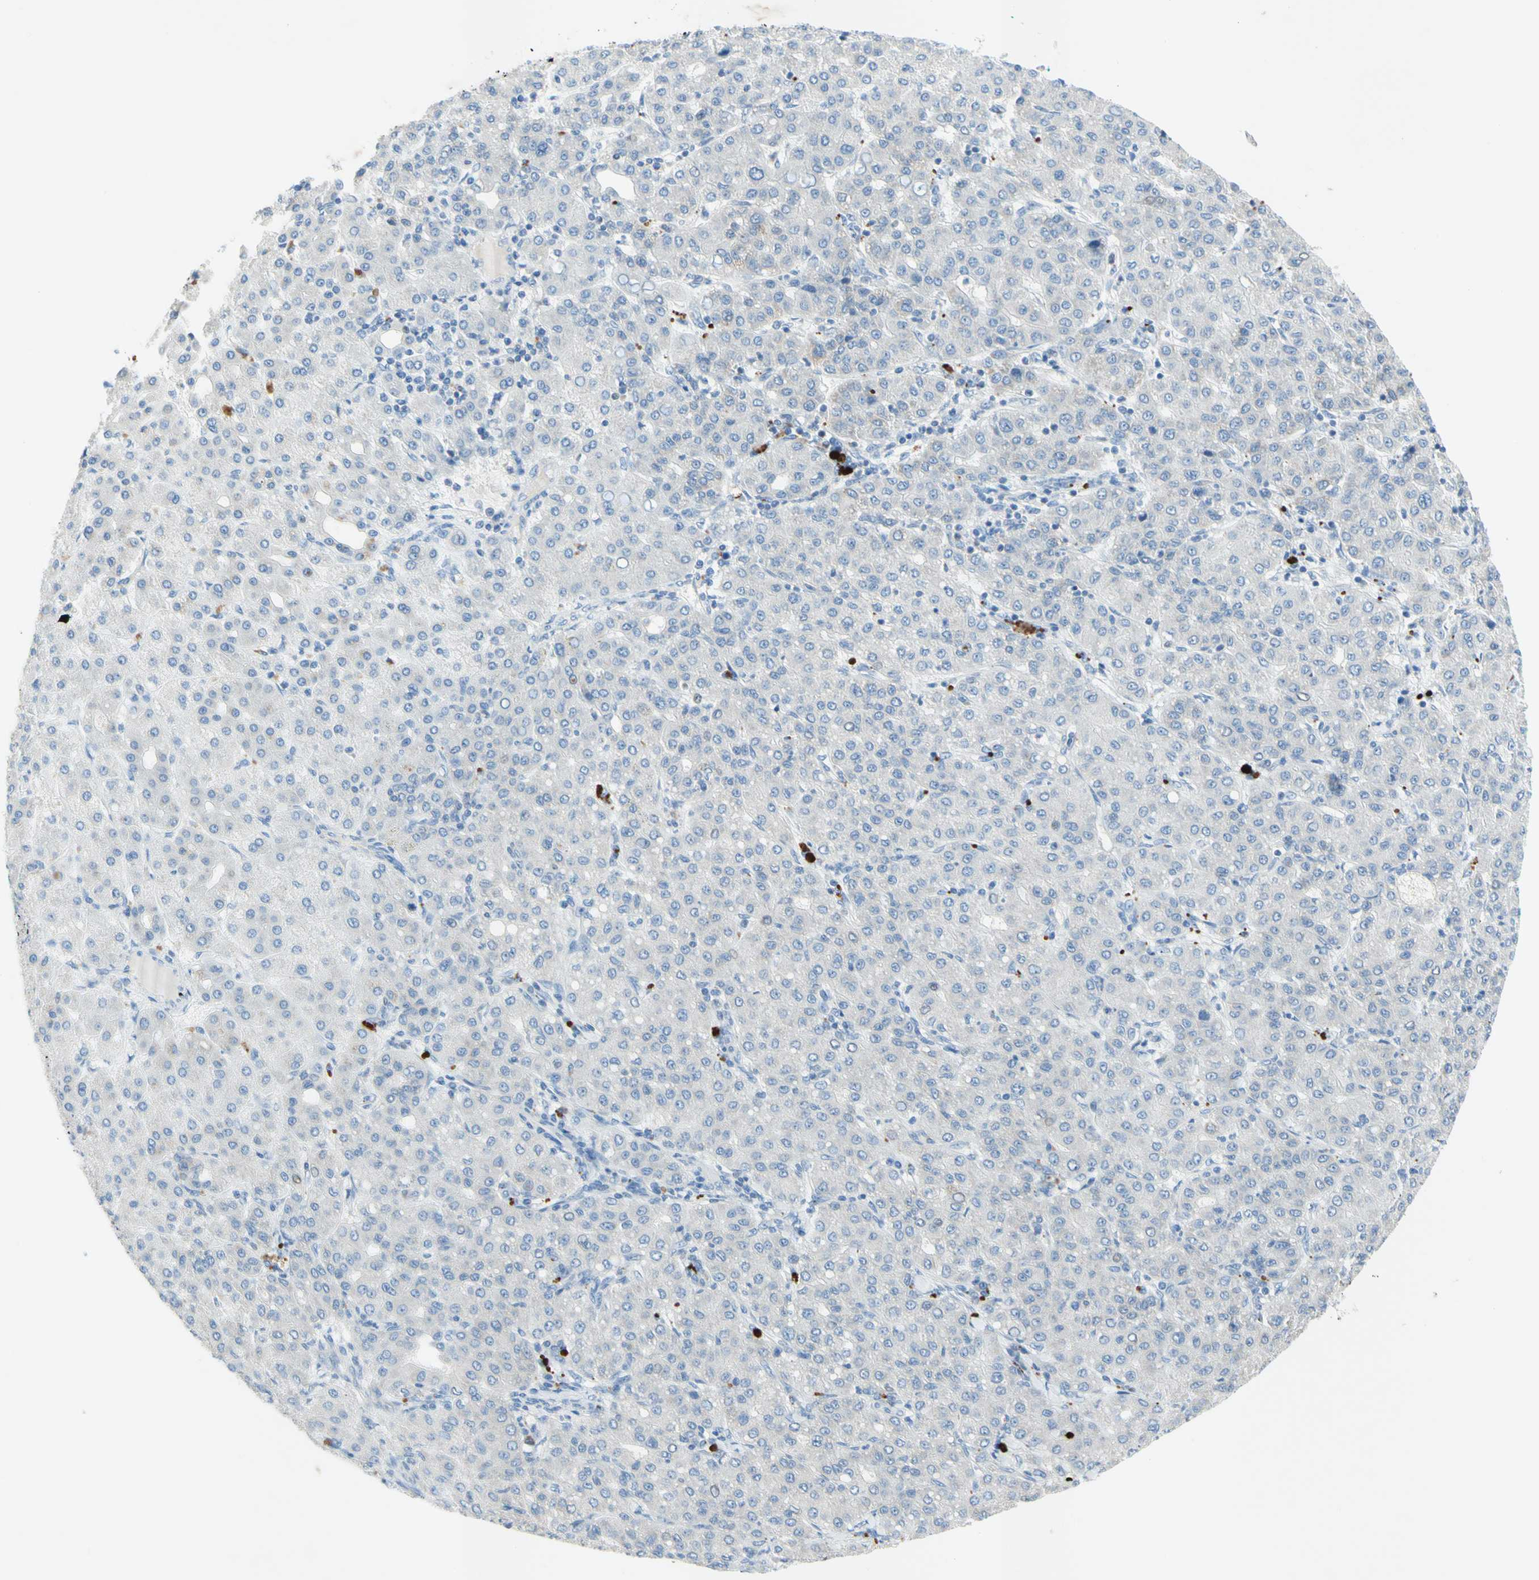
{"staining": {"intensity": "negative", "quantity": "none", "location": "none"}, "tissue": "liver cancer", "cell_type": "Tumor cells", "image_type": "cancer", "snomed": [{"axis": "morphology", "description": "Carcinoma, Hepatocellular, NOS"}, {"axis": "topography", "description": "Liver"}], "caption": "Immunohistochemistry image of human liver hepatocellular carcinoma stained for a protein (brown), which displays no expression in tumor cells.", "gene": "MFF", "patient": {"sex": "male", "age": 65}}